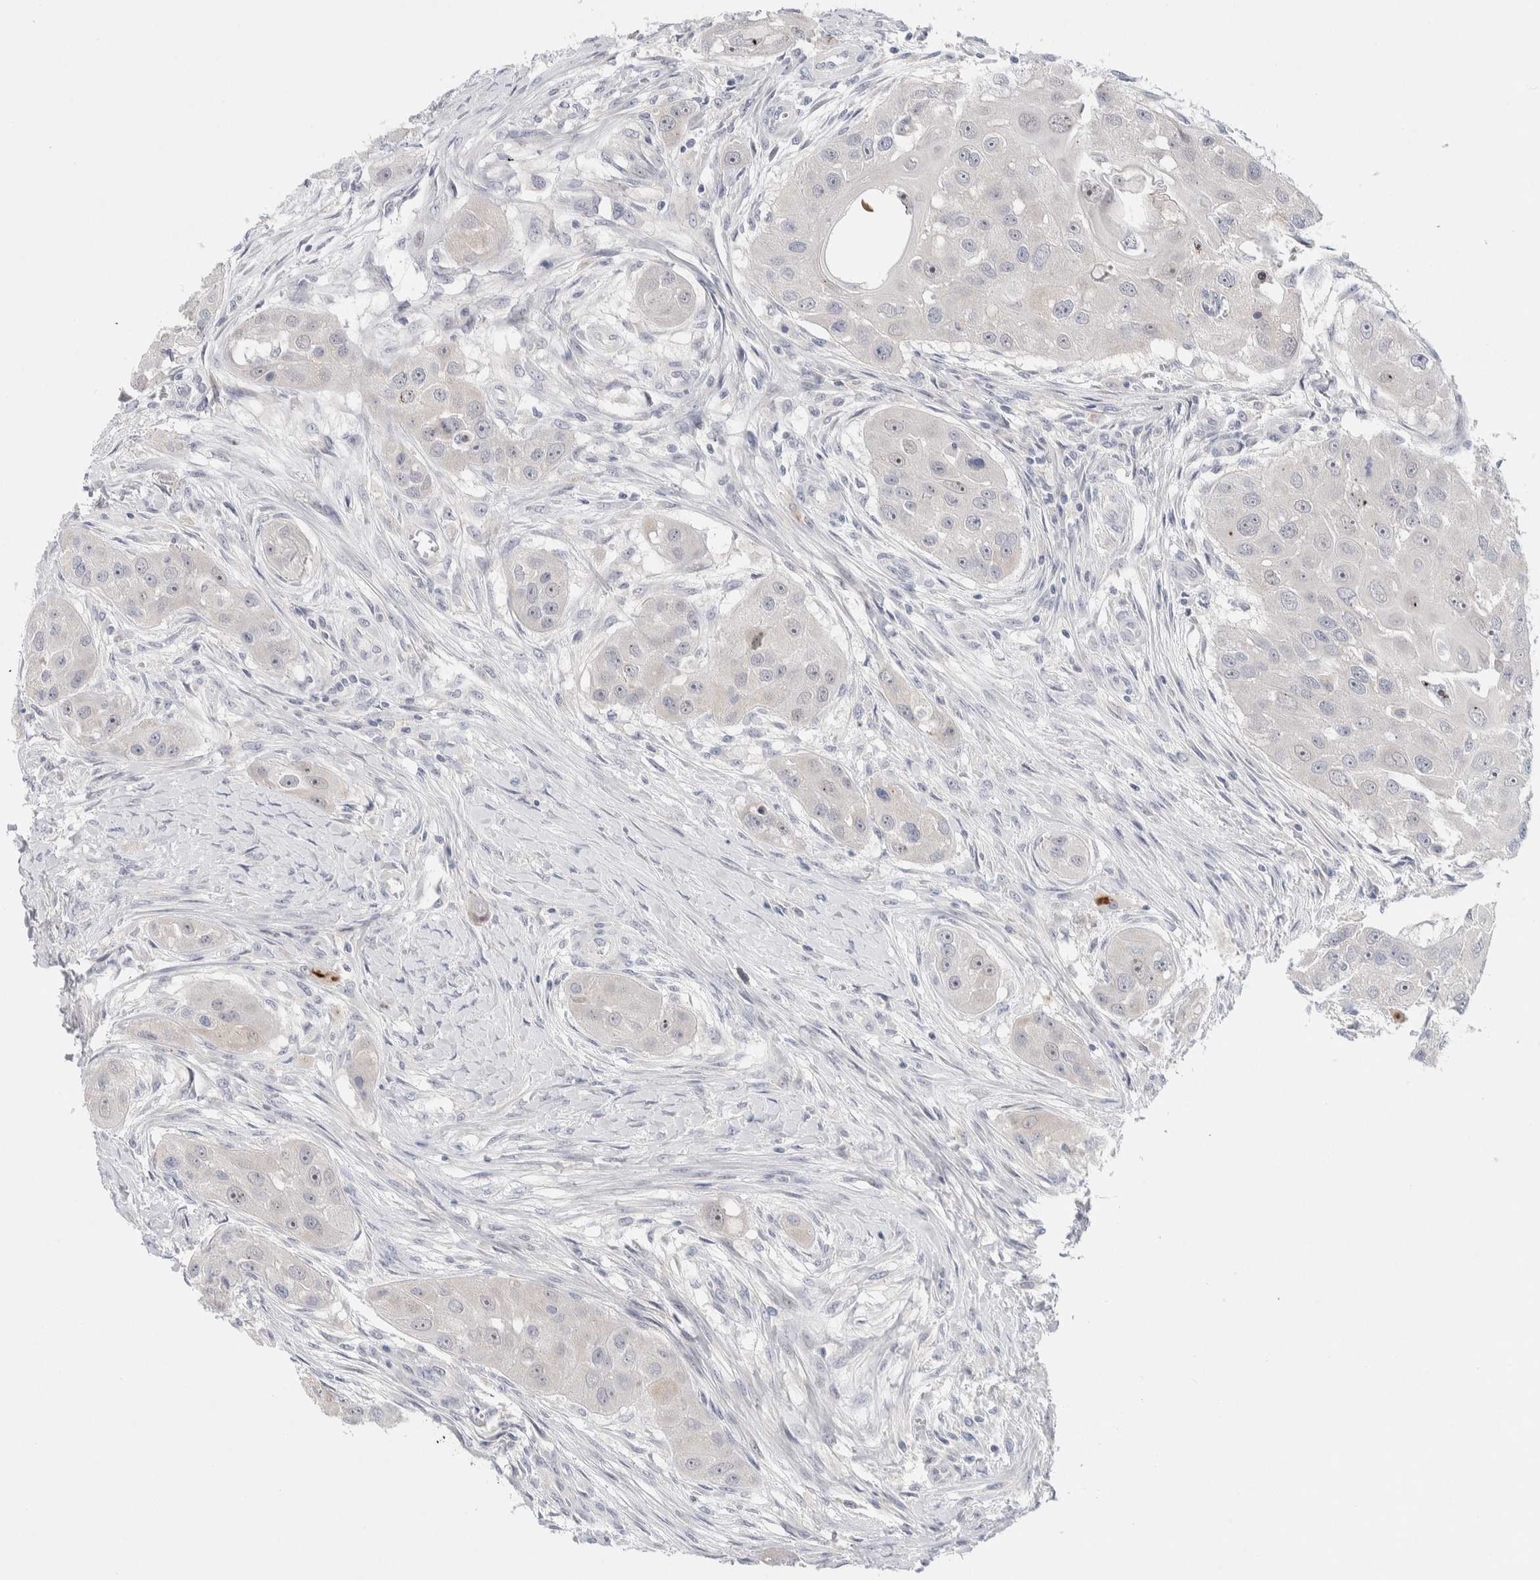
{"staining": {"intensity": "weak", "quantity": "<25%", "location": "nuclear"}, "tissue": "head and neck cancer", "cell_type": "Tumor cells", "image_type": "cancer", "snomed": [{"axis": "morphology", "description": "Normal tissue, NOS"}, {"axis": "morphology", "description": "Squamous cell carcinoma, NOS"}, {"axis": "topography", "description": "Skeletal muscle"}, {"axis": "topography", "description": "Head-Neck"}], "caption": "IHC of head and neck squamous cell carcinoma shows no expression in tumor cells.", "gene": "DNAJB6", "patient": {"sex": "male", "age": 51}}